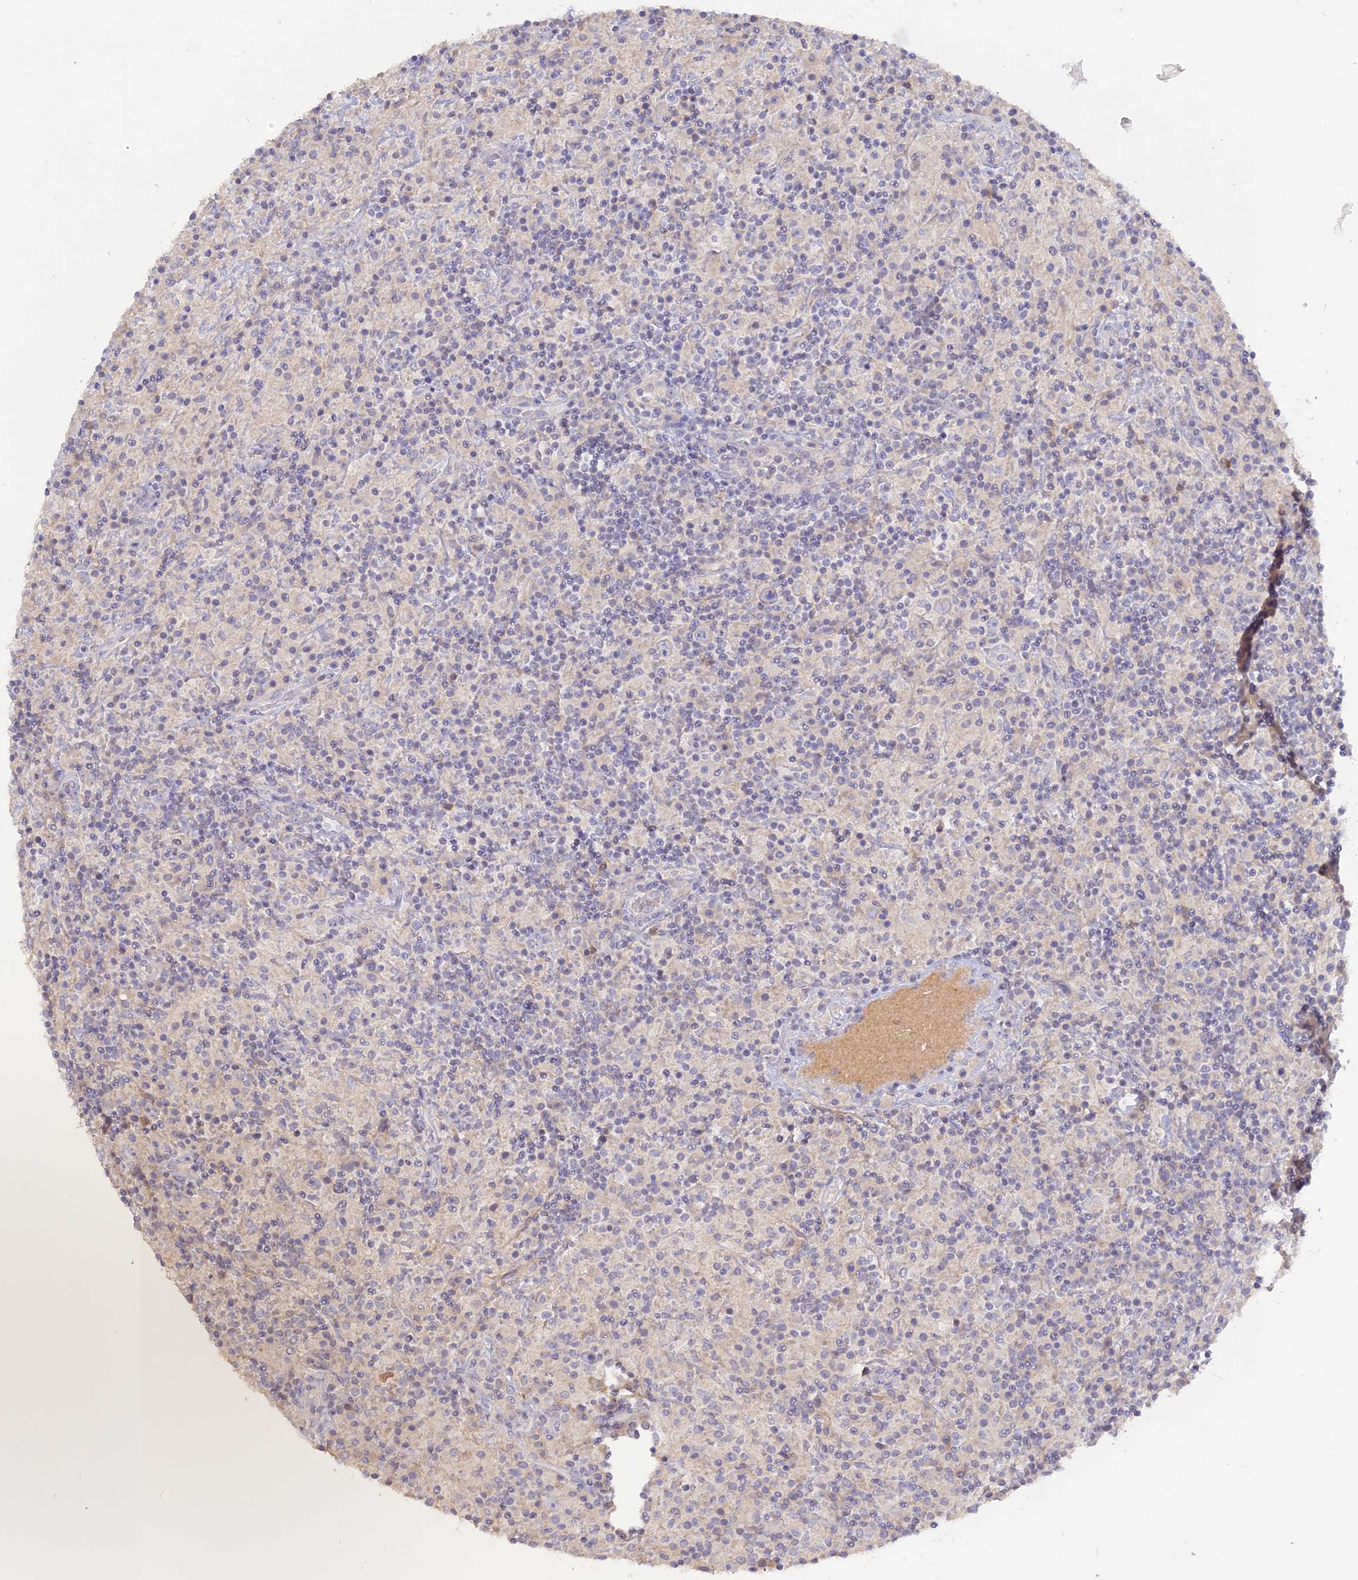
{"staining": {"intensity": "negative", "quantity": "none", "location": "none"}, "tissue": "lymphoma", "cell_type": "Tumor cells", "image_type": "cancer", "snomed": [{"axis": "morphology", "description": "Hodgkin's disease, NOS"}, {"axis": "topography", "description": "Lymph node"}], "caption": "Tumor cells show no significant expression in lymphoma.", "gene": "ADGRA1", "patient": {"sex": "male", "age": 70}}